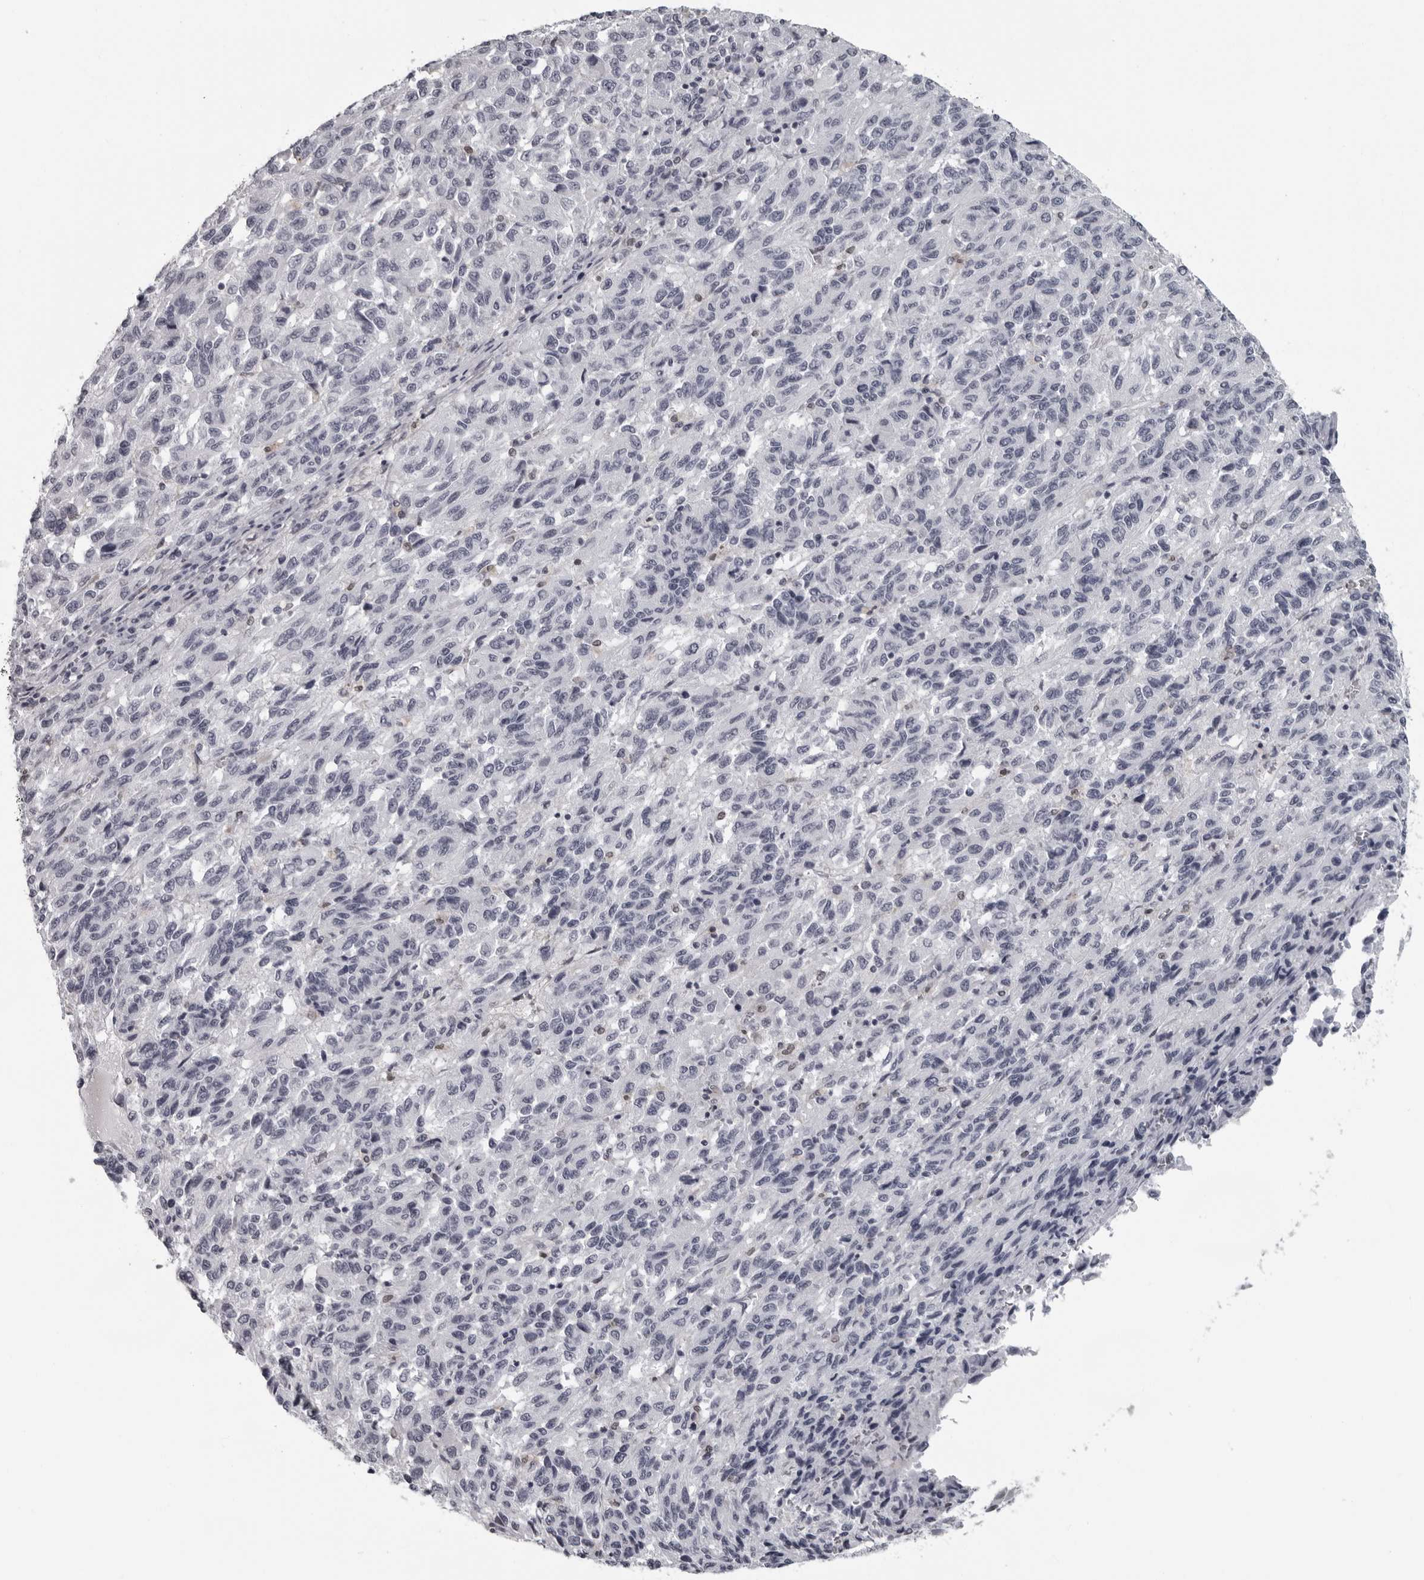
{"staining": {"intensity": "negative", "quantity": "none", "location": "none"}, "tissue": "melanoma", "cell_type": "Tumor cells", "image_type": "cancer", "snomed": [{"axis": "morphology", "description": "Malignant melanoma, Metastatic site"}, {"axis": "topography", "description": "Lung"}], "caption": "High magnification brightfield microscopy of melanoma stained with DAB (3,3'-diaminobenzidine) (brown) and counterstained with hematoxylin (blue): tumor cells show no significant staining.", "gene": "LZIC", "patient": {"sex": "male", "age": 64}}